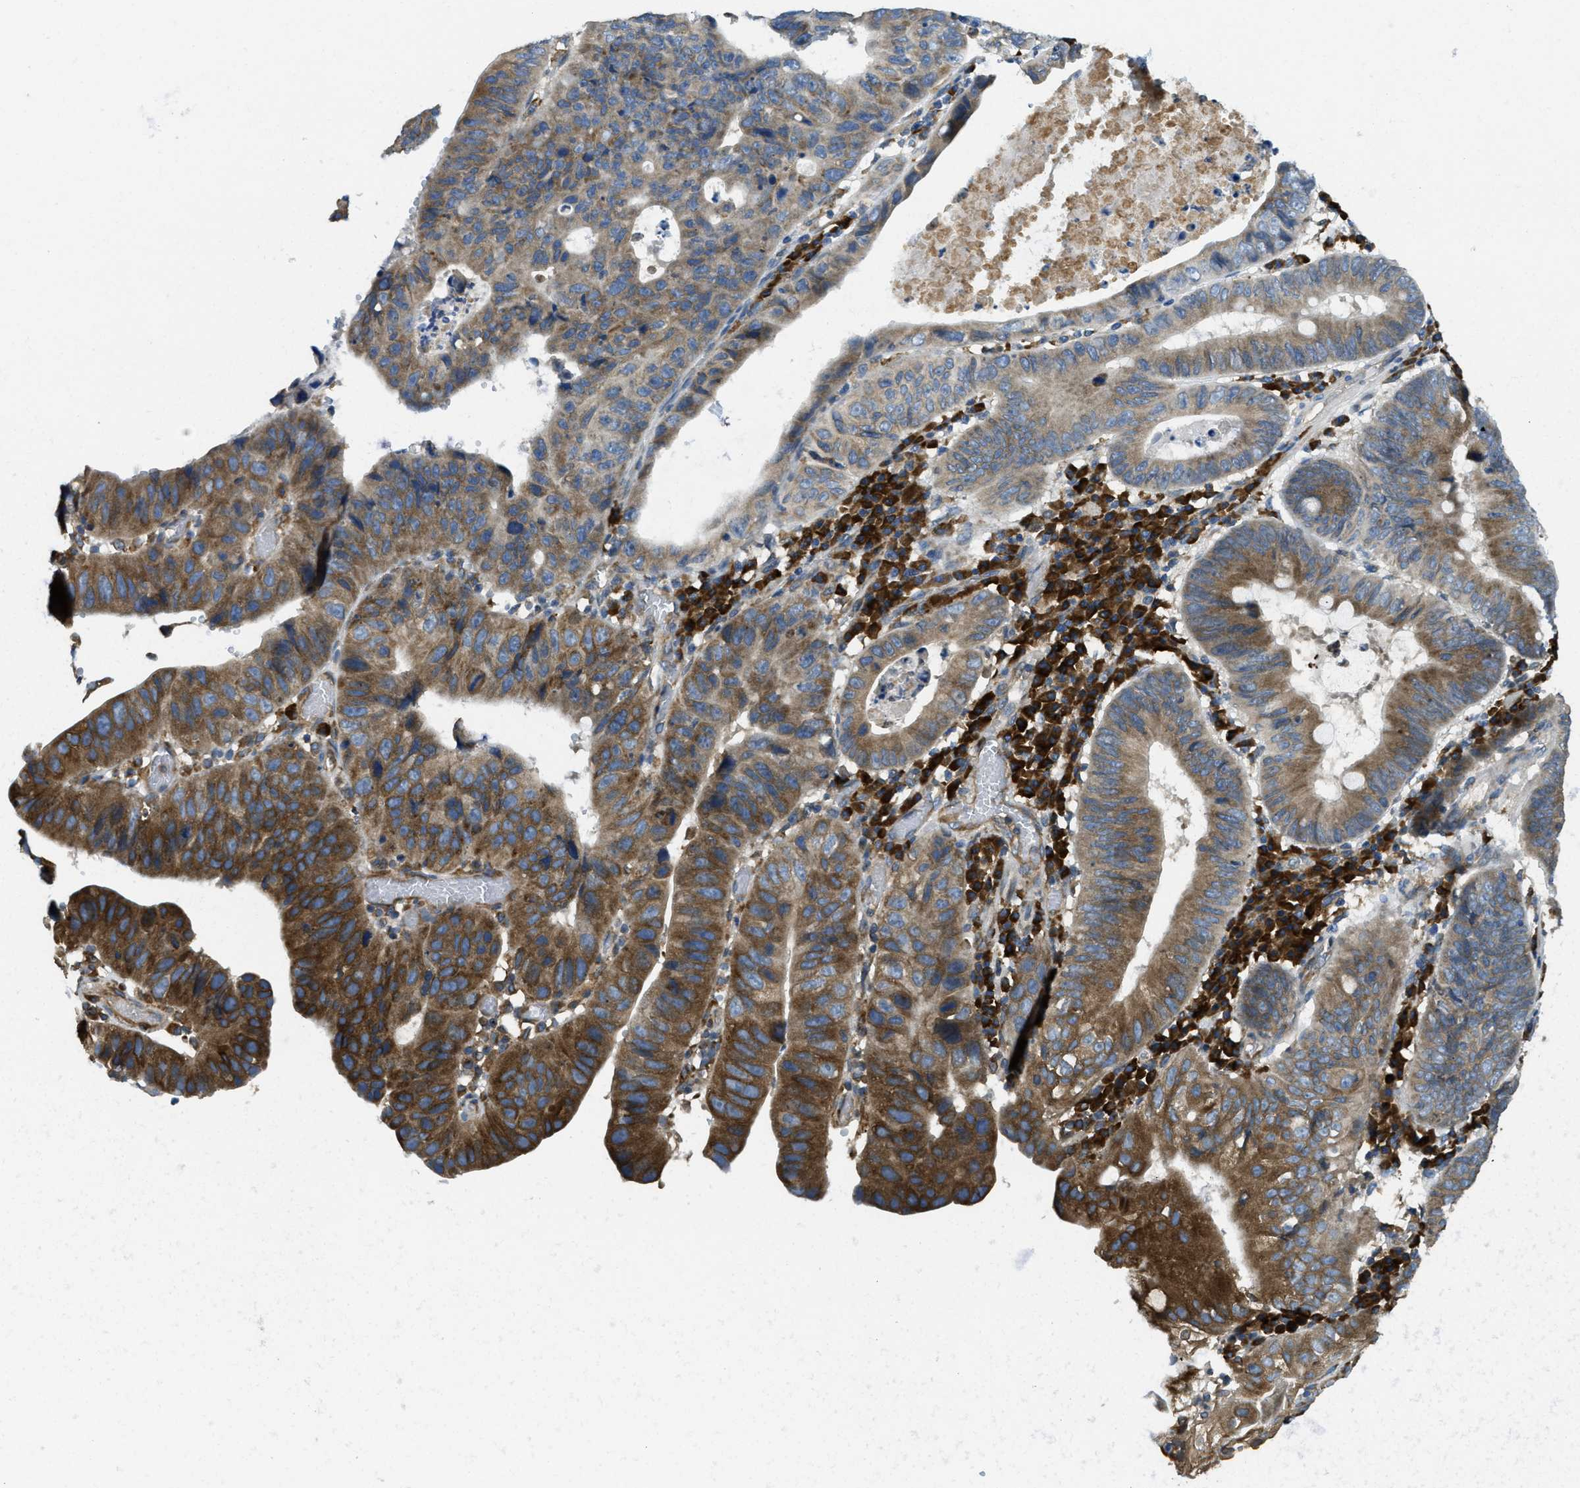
{"staining": {"intensity": "moderate", "quantity": ">75%", "location": "cytoplasmic/membranous"}, "tissue": "stomach cancer", "cell_type": "Tumor cells", "image_type": "cancer", "snomed": [{"axis": "morphology", "description": "Adenocarcinoma, NOS"}, {"axis": "topography", "description": "Stomach"}], "caption": "Protein staining of adenocarcinoma (stomach) tissue displays moderate cytoplasmic/membranous positivity in about >75% of tumor cells. Immunohistochemistry stains the protein in brown and the nuclei are stained blue.", "gene": "SSR1", "patient": {"sex": "male", "age": 59}}